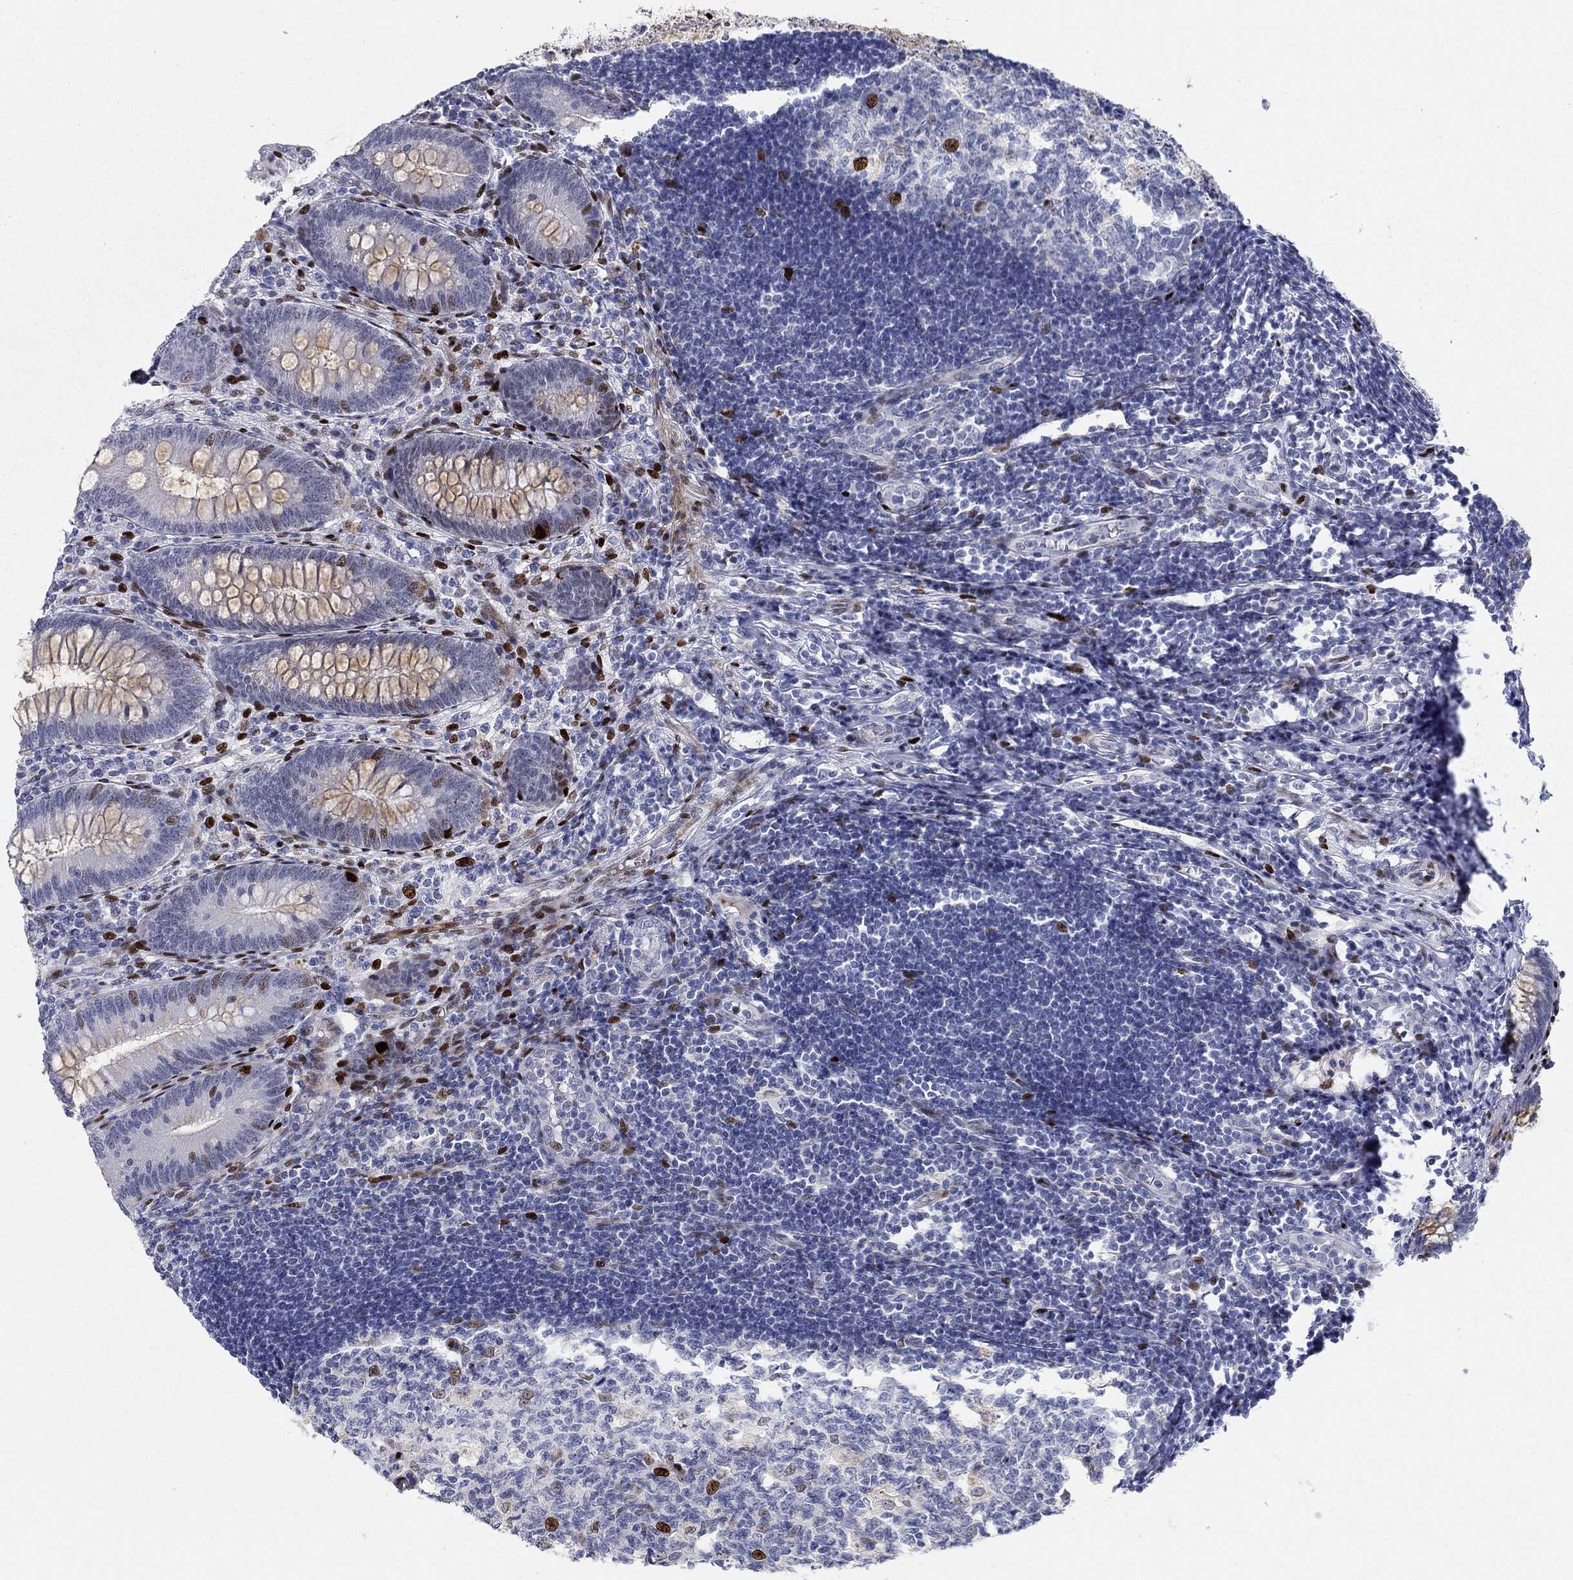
{"staining": {"intensity": "moderate", "quantity": "<25%", "location": "nuclear"}, "tissue": "appendix", "cell_type": "Glandular cells", "image_type": "normal", "snomed": [{"axis": "morphology", "description": "Normal tissue, NOS"}, {"axis": "morphology", "description": "Inflammation, NOS"}, {"axis": "topography", "description": "Appendix"}], "caption": "A low amount of moderate nuclear positivity is identified in approximately <25% of glandular cells in unremarkable appendix. (brown staining indicates protein expression, while blue staining denotes nuclei).", "gene": "RAPGEF5", "patient": {"sex": "male", "age": 16}}